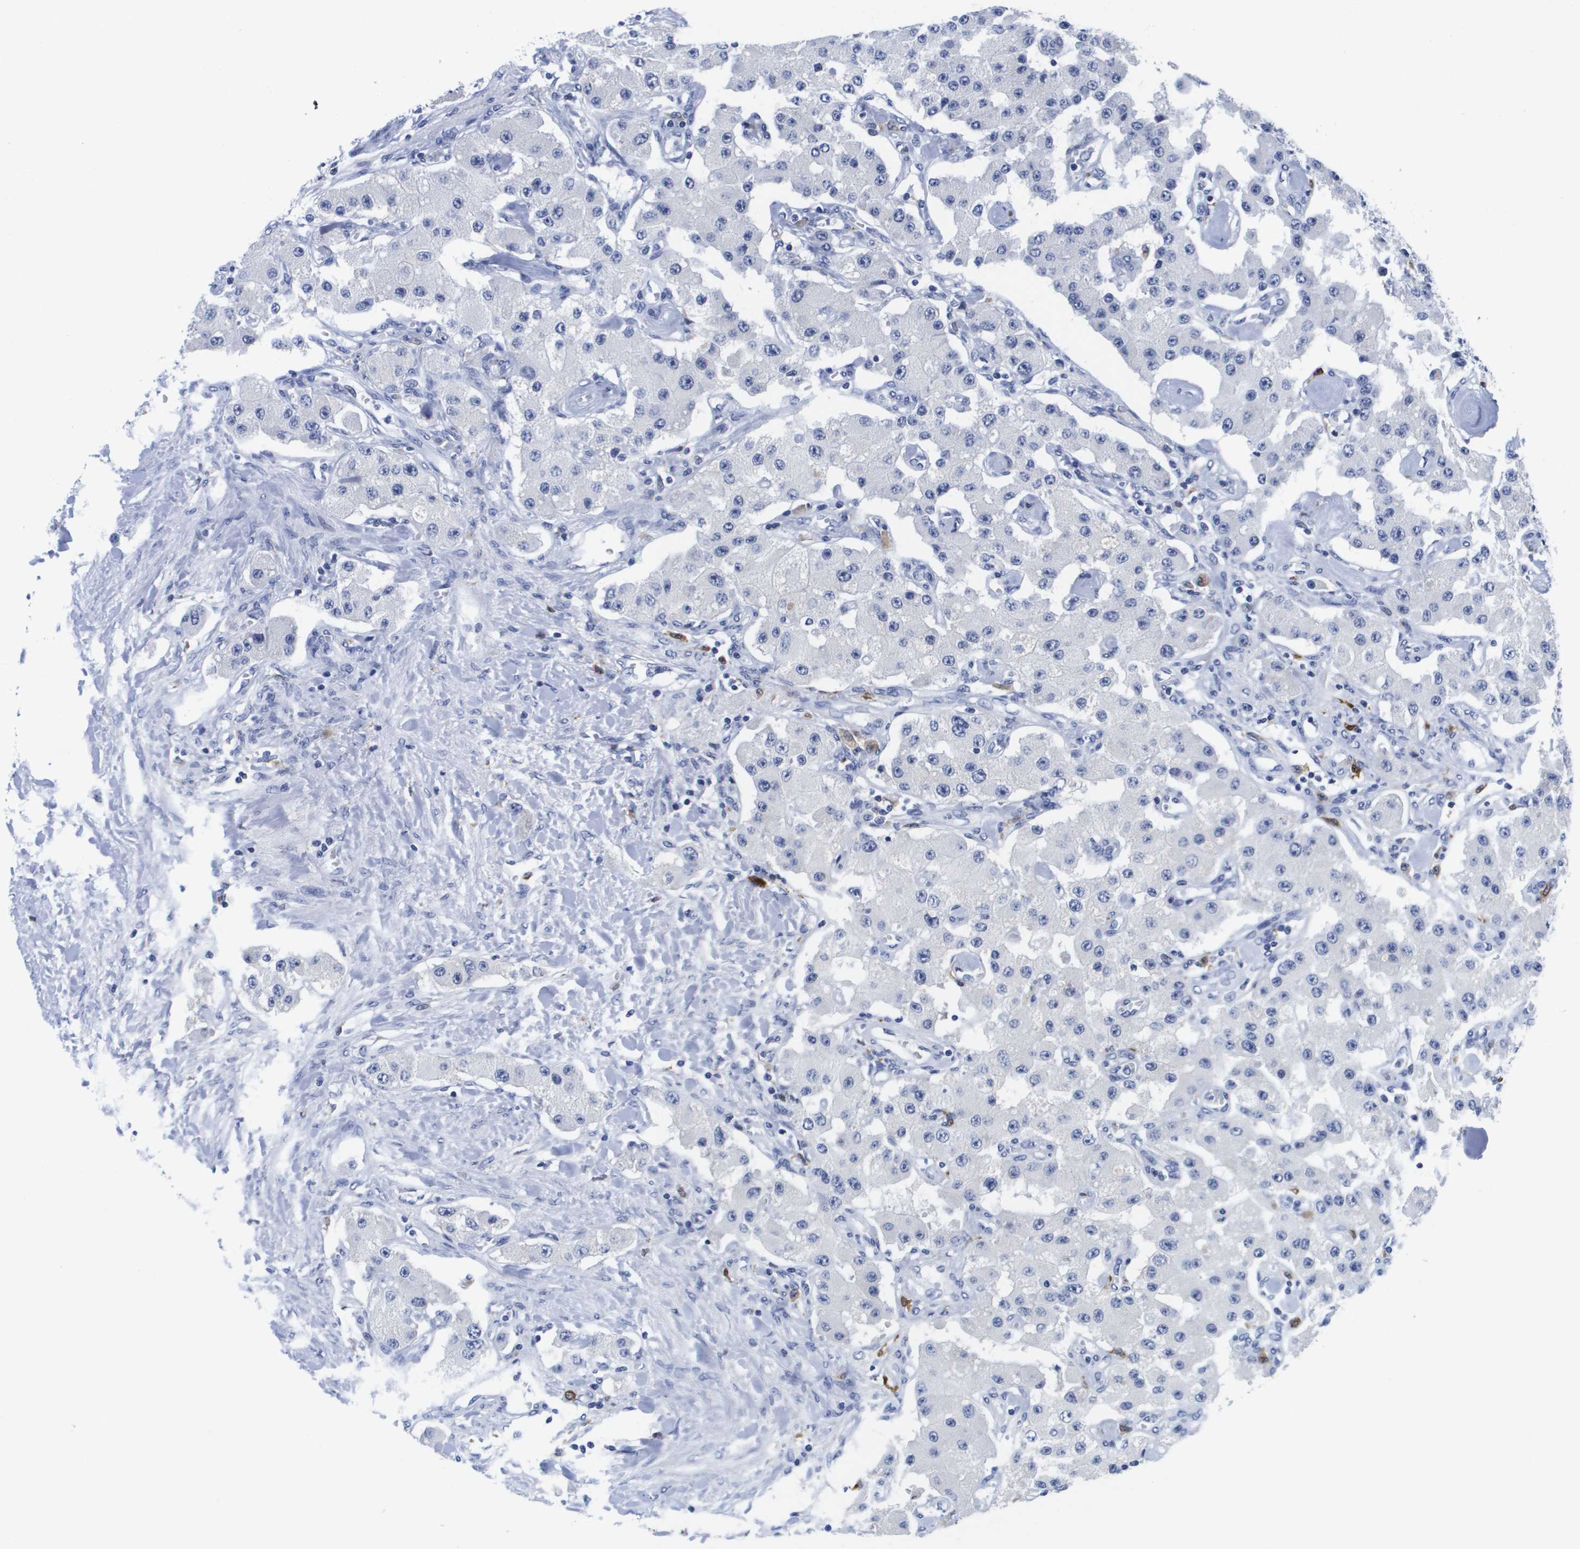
{"staining": {"intensity": "negative", "quantity": "none", "location": "none"}, "tissue": "carcinoid", "cell_type": "Tumor cells", "image_type": "cancer", "snomed": [{"axis": "morphology", "description": "Carcinoid, malignant, NOS"}, {"axis": "topography", "description": "Pancreas"}], "caption": "High power microscopy image of an immunohistochemistry micrograph of malignant carcinoid, revealing no significant positivity in tumor cells.", "gene": "HMOX1", "patient": {"sex": "male", "age": 41}}